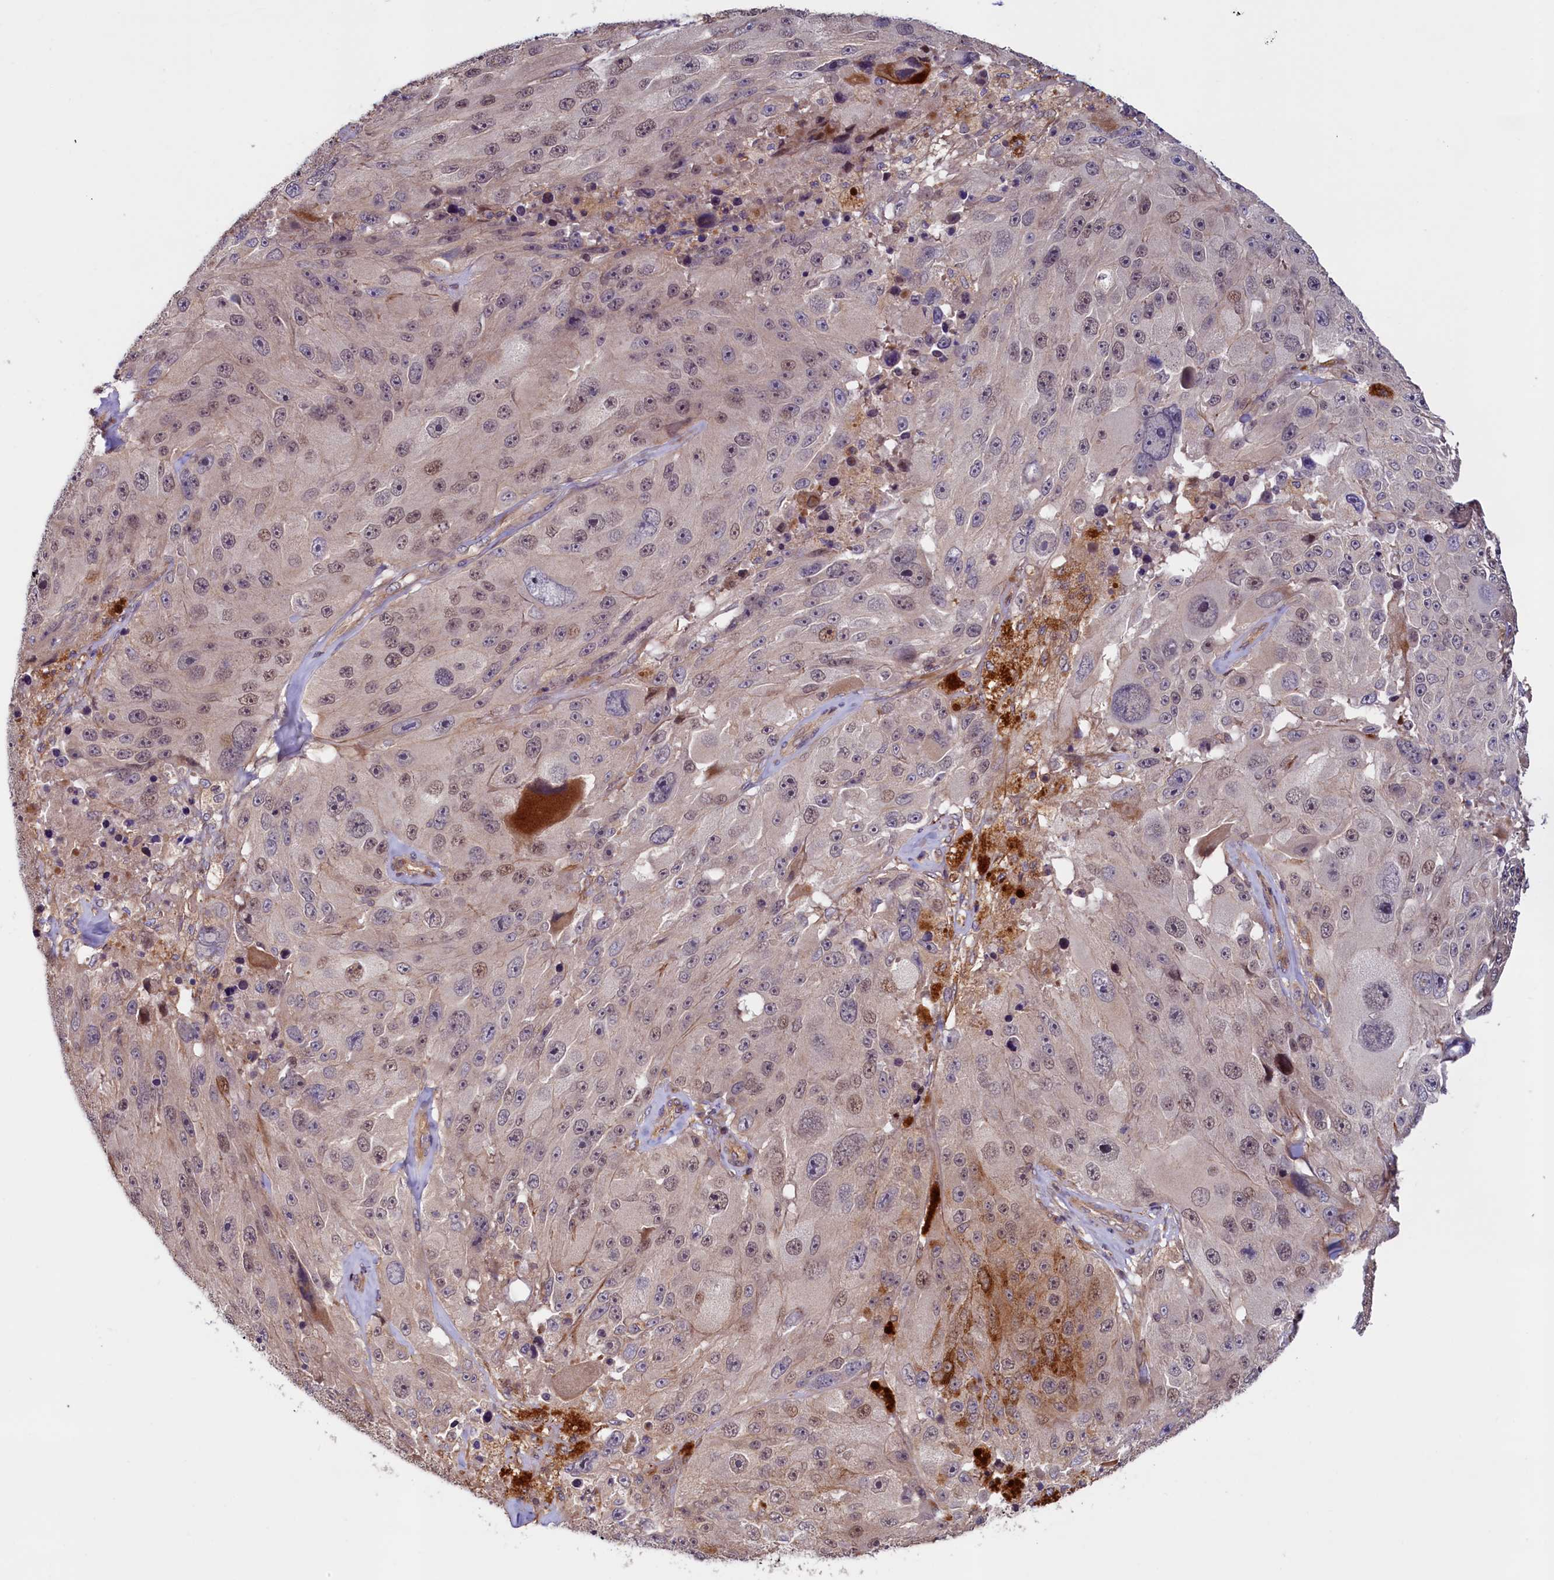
{"staining": {"intensity": "weak", "quantity": "25%-75%", "location": "nuclear"}, "tissue": "melanoma", "cell_type": "Tumor cells", "image_type": "cancer", "snomed": [{"axis": "morphology", "description": "Malignant melanoma, Metastatic site"}, {"axis": "topography", "description": "Lymph node"}], "caption": "Melanoma tissue demonstrates weak nuclear staining in about 25%-75% of tumor cells, visualized by immunohistochemistry.", "gene": "DUOXA1", "patient": {"sex": "male", "age": 62}}